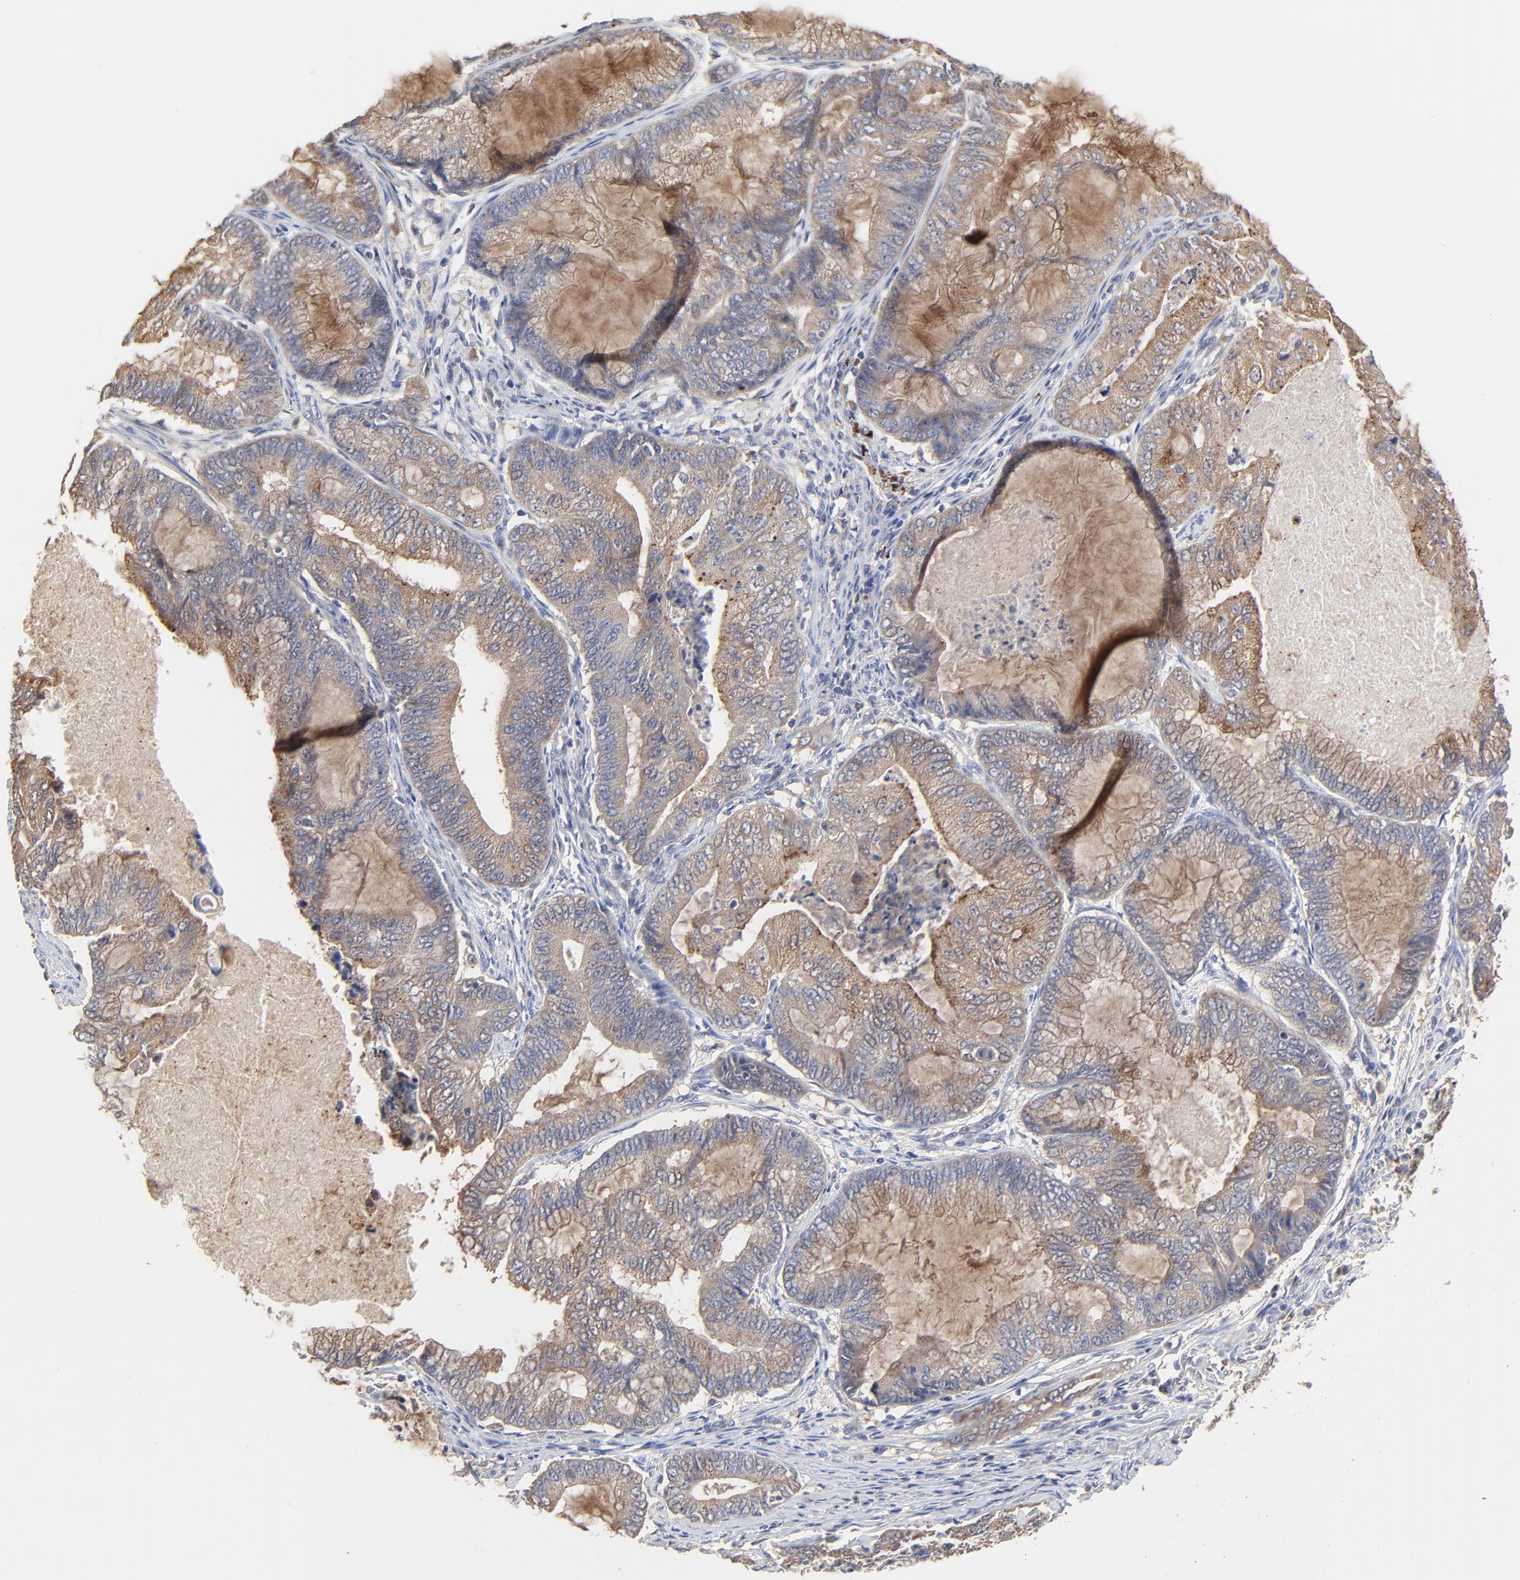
{"staining": {"intensity": "moderate", "quantity": ">75%", "location": "cytoplasmic/membranous"}, "tissue": "endometrial cancer", "cell_type": "Tumor cells", "image_type": "cancer", "snomed": [{"axis": "morphology", "description": "Adenocarcinoma, NOS"}, {"axis": "topography", "description": "Endometrium"}], "caption": "Immunohistochemical staining of endometrial cancer (adenocarcinoma) demonstrates medium levels of moderate cytoplasmic/membranous protein staining in approximately >75% of tumor cells.", "gene": "LGALS3", "patient": {"sex": "female", "age": 63}}